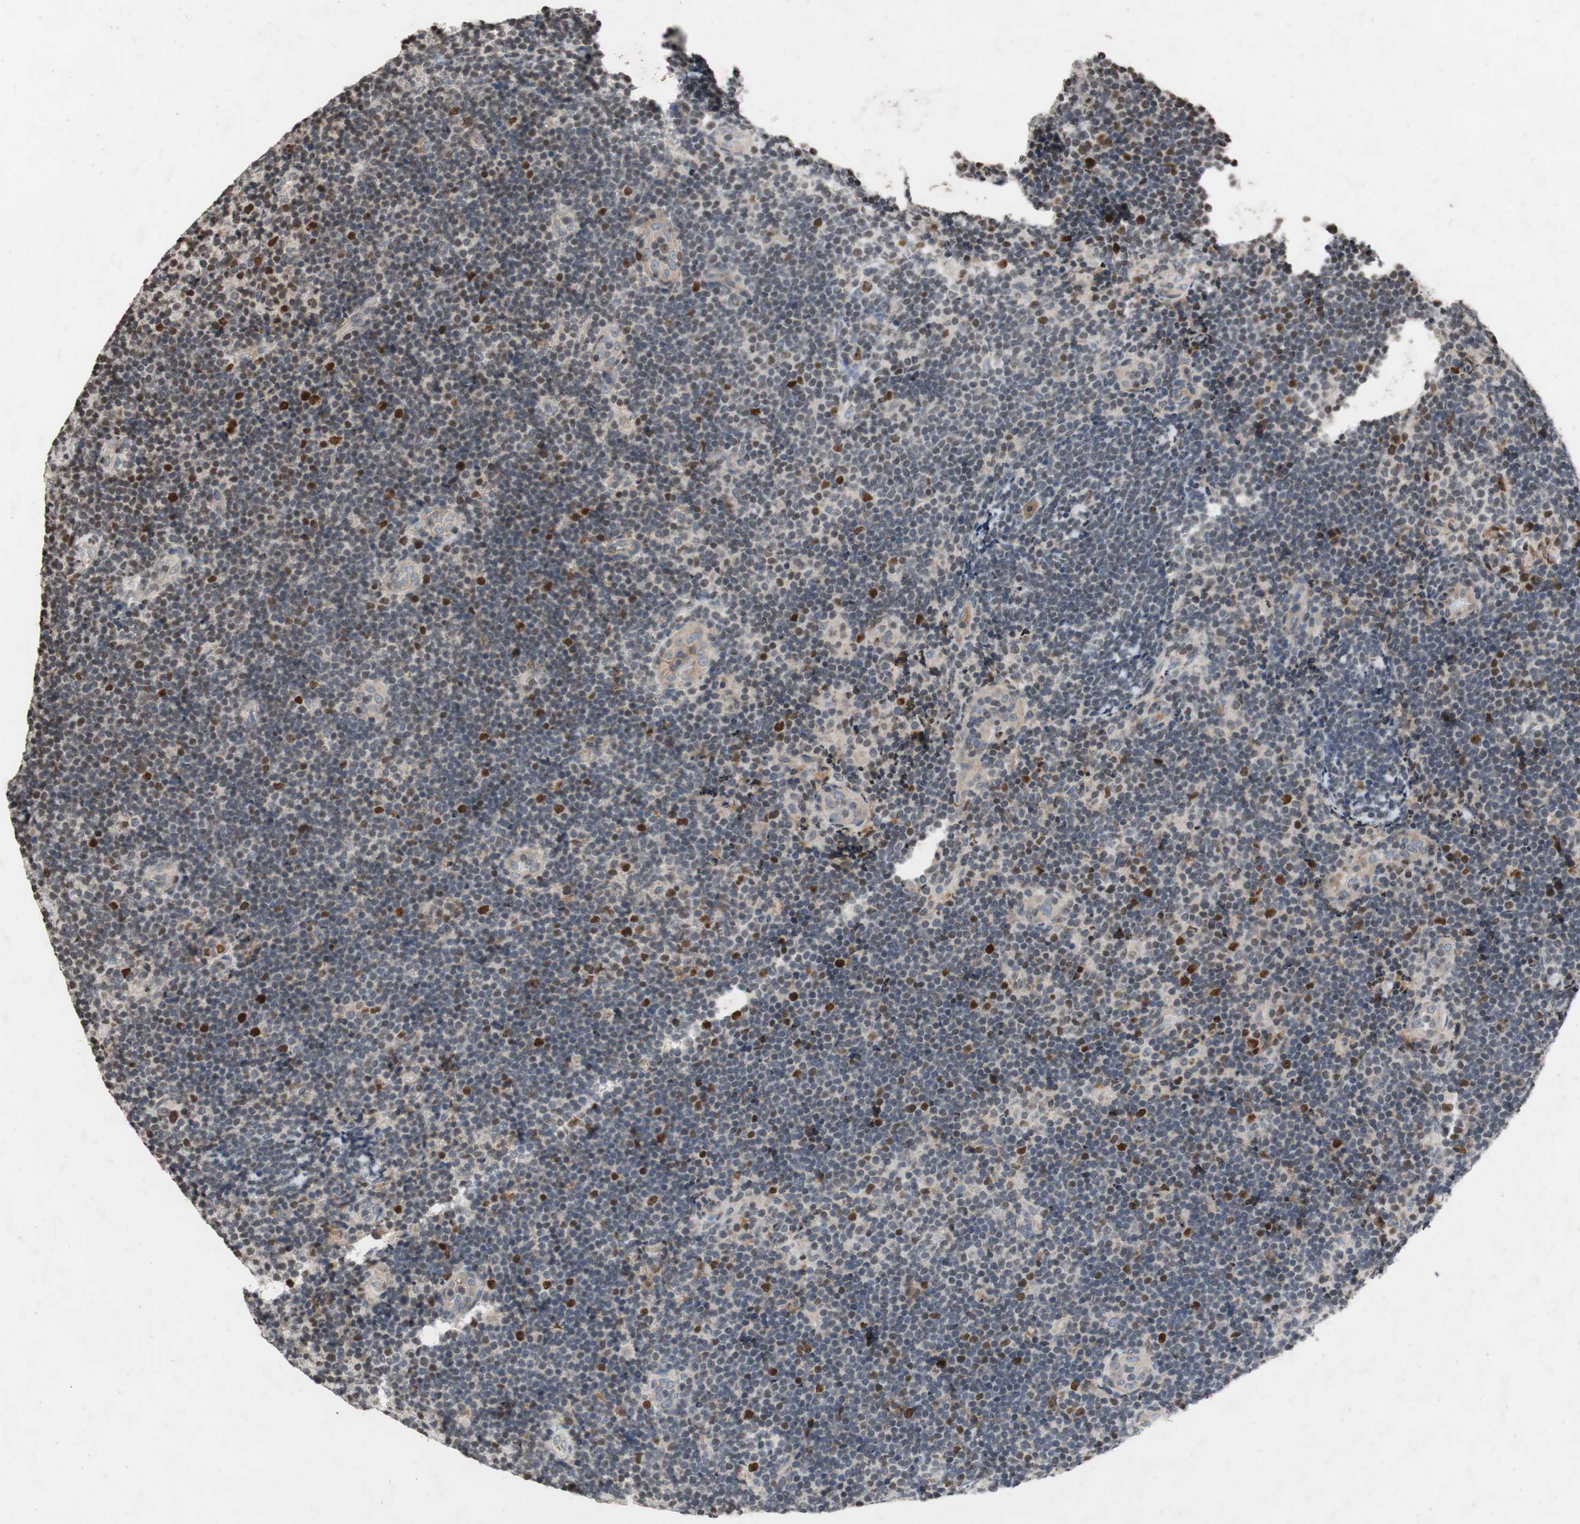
{"staining": {"intensity": "moderate", "quantity": "<25%", "location": "nuclear"}, "tissue": "lymphoma", "cell_type": "Tumor cells", "image_type": "cancer", "snomed": [{"axis": "morphology", "description": "Malignant lymphoma, non-Hodgkin's type, Low grade"}, {"axis": "topography", "description": "Lymph node"}], "caption": "A micrograph of malignant lymphoma, non-Hodgkin's type (low-grade) stained for a protein shows moderate nuclear brown staining in tumor cells. Immunohistochemistry stains the protein of interest in brown and the nuclei are stained blue.", "gene": "MCM6", "patient": {"sex": "male", "age": 83}}